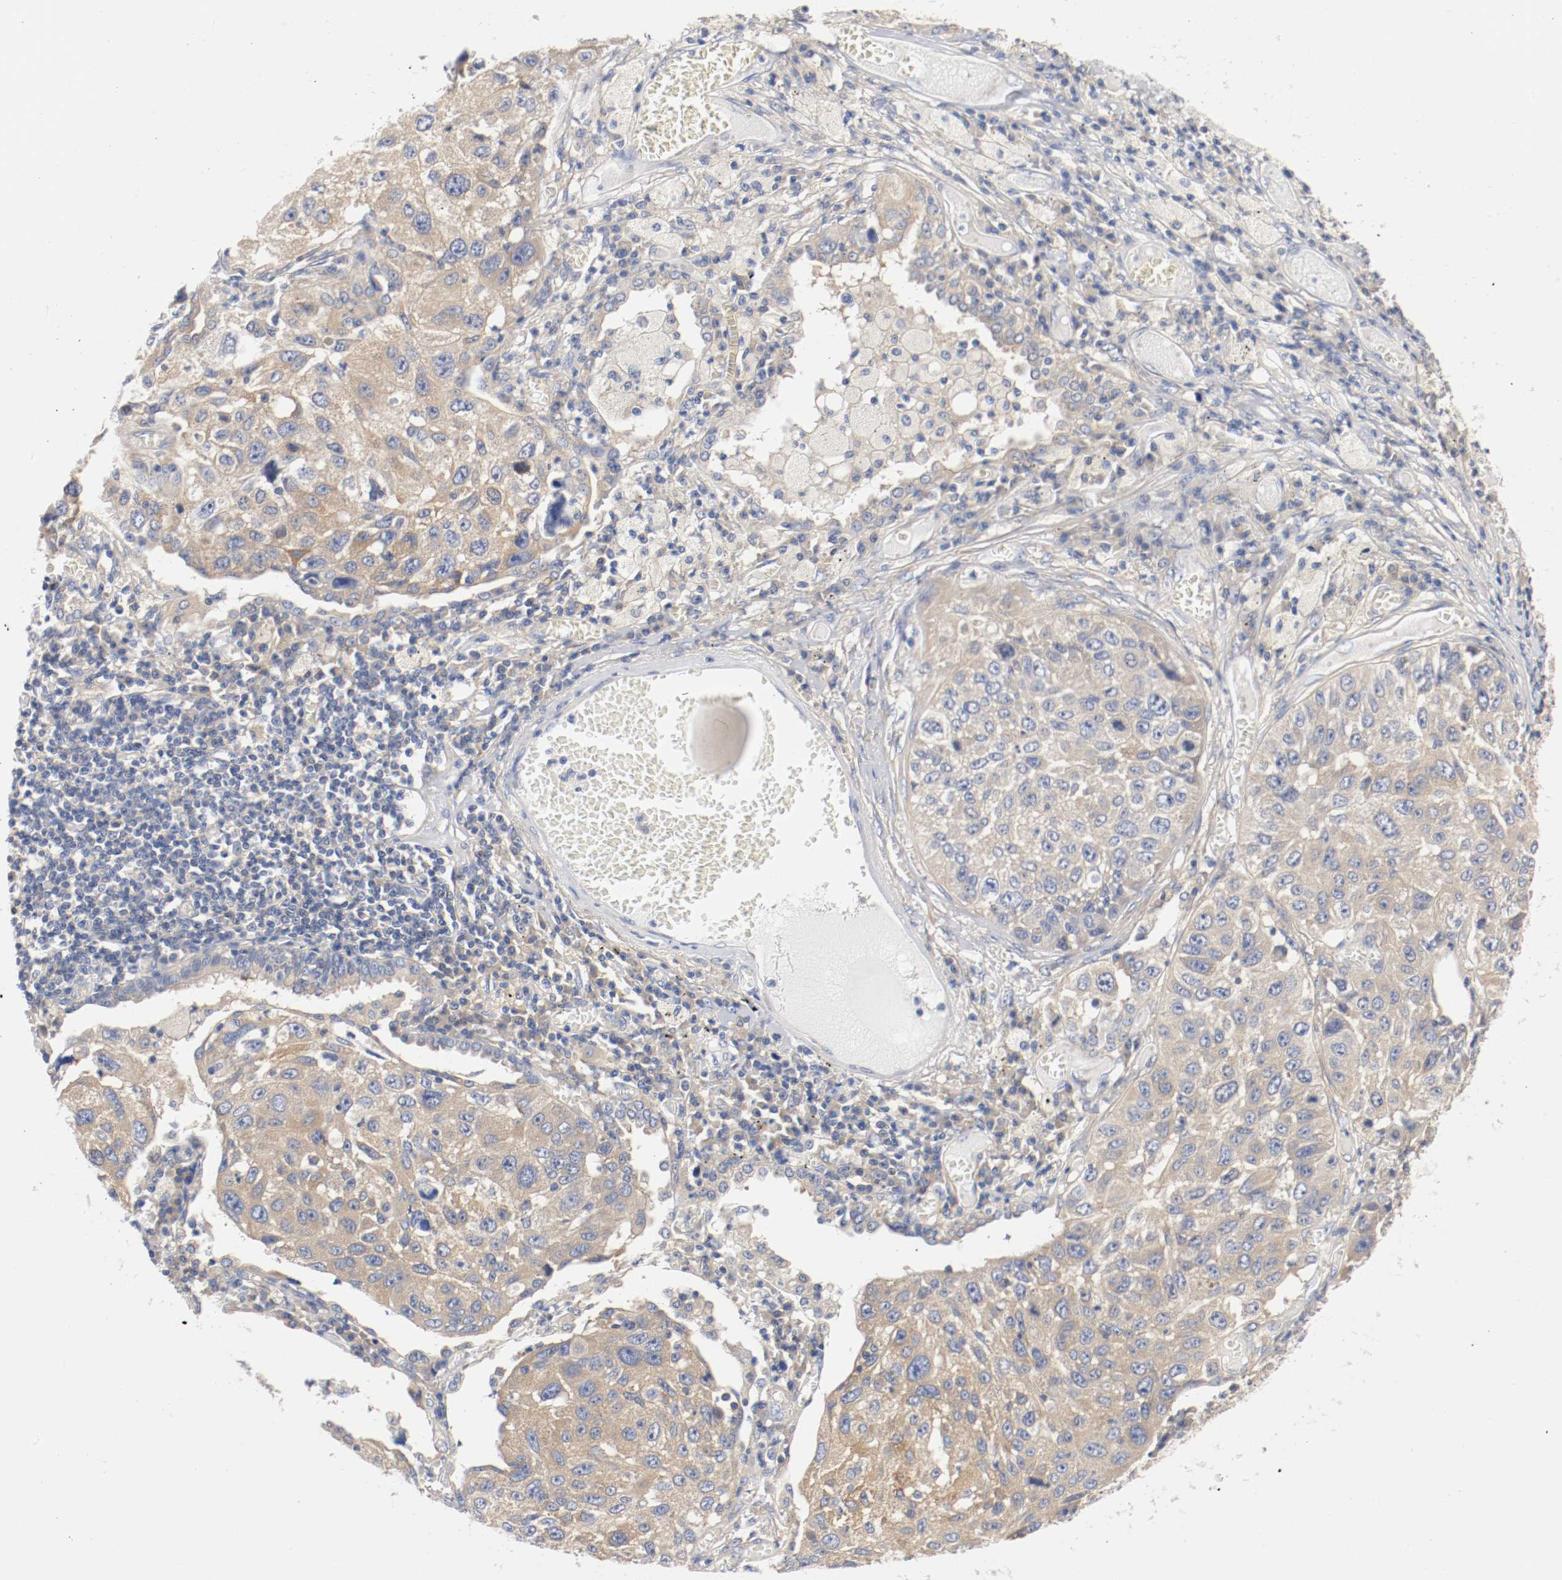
{"staining": {"intensity": "weak", "quantity": ">75%", "location": "cytoplasmic/membranous"}, "tissue": "lung cancer", "cell_type": "Tumor cells", "image_type": "cancer", "snomed": [{"axis": "morphology", "description": "Squamous cell carcinoma, NOS"}, {"axis": "topography", "description": "Lung"}], "caption": "Immunohistochemistry (IHC) (DAB) staining of squamous cell carcinoma (lung) demonstrates weak cytoplasmic/membranous protein expression in about >75% of tumor cells.", "gene": "HGS", "patient": {"sex": "male", "age": 71}}